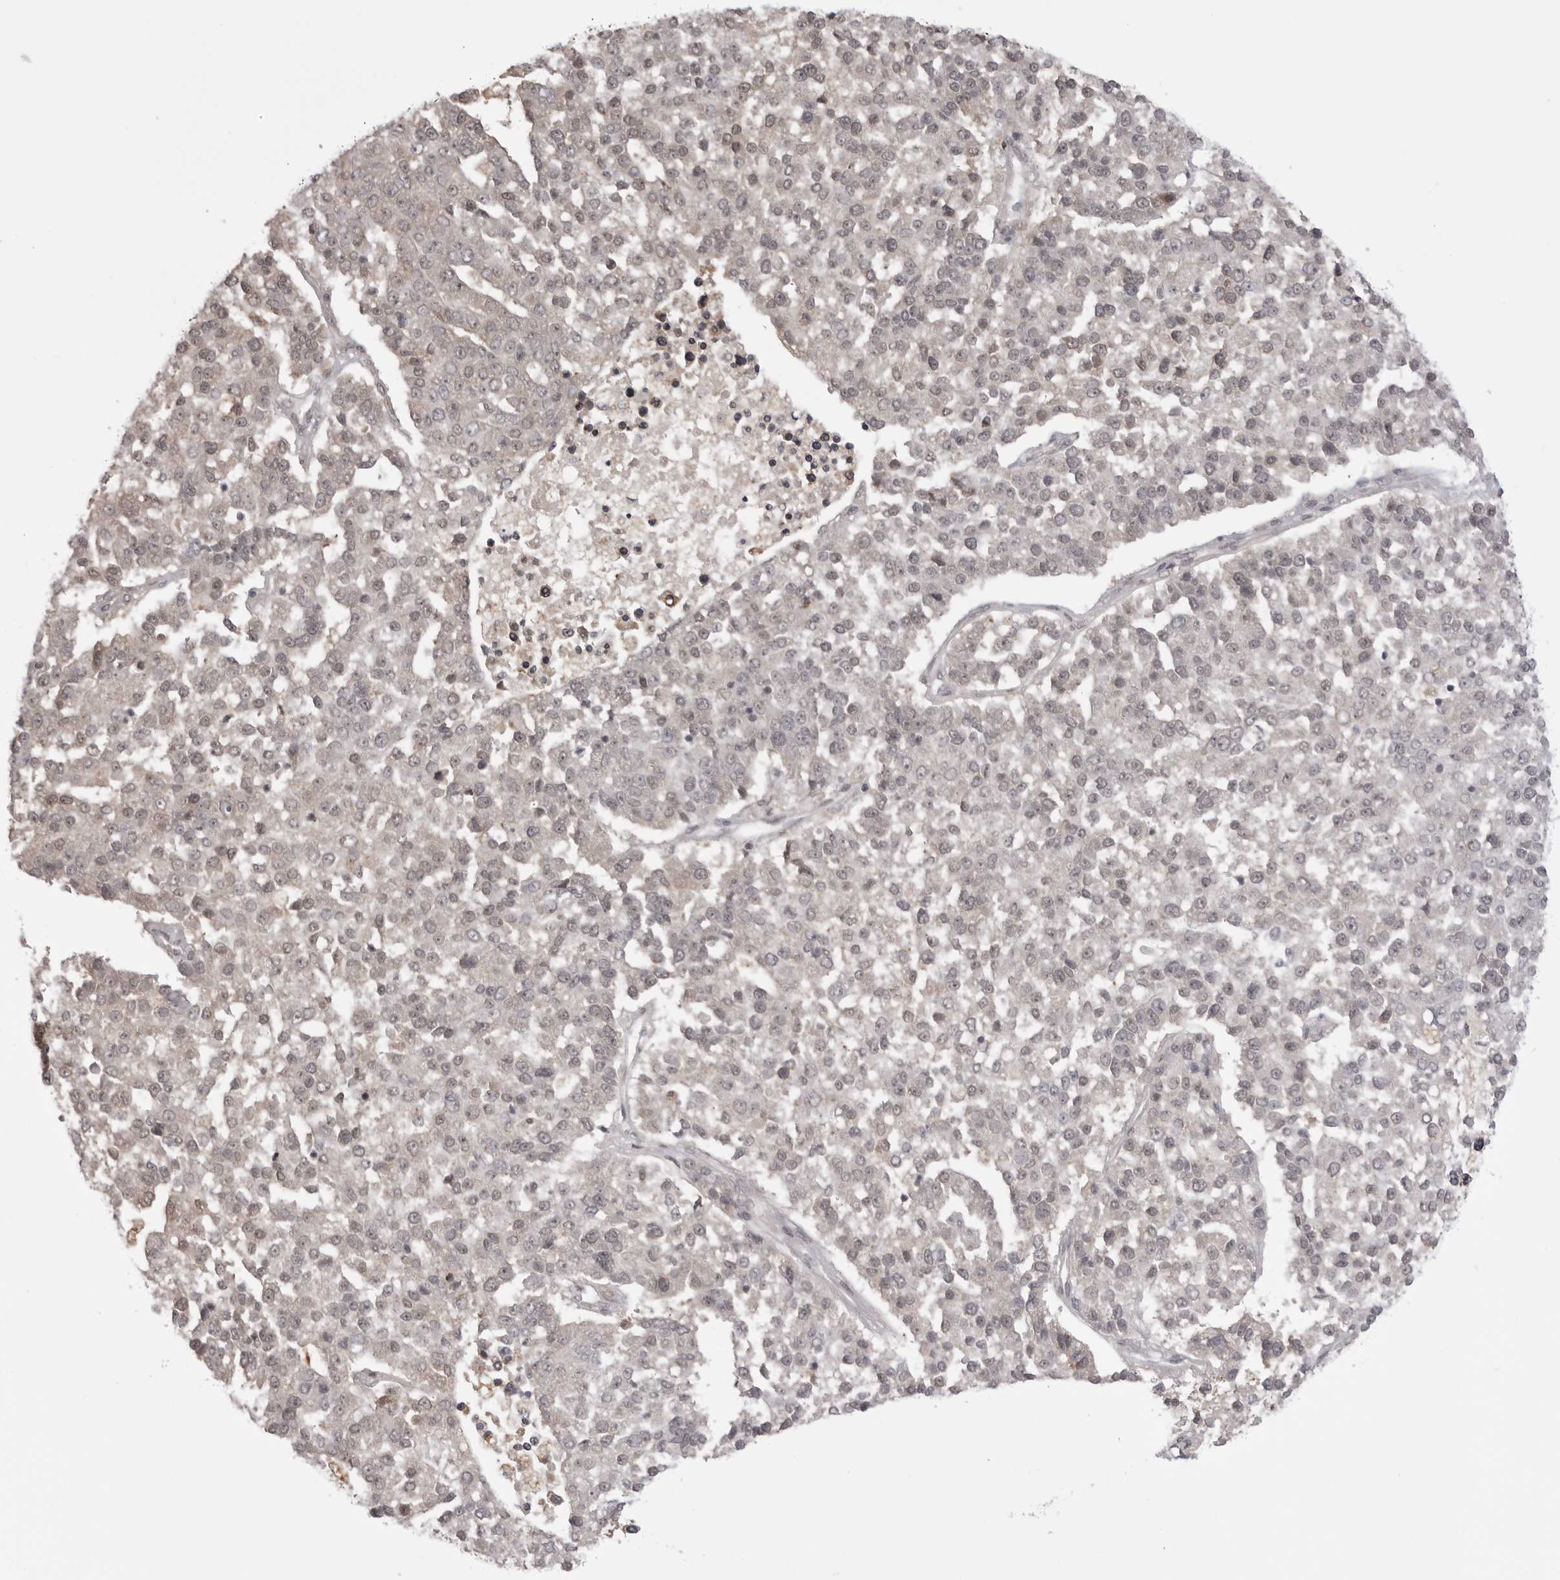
{"staining": {"intensity": "weak", "quantity": "<25%", "location": "nuclear"}, "tissue": "pancreatic cancer", "cell_type": "Tumor cells", "image_type": "cancer", "snomed": [{"axis": "morphology", "description": "Adenocarcinoma, NOS"}, {"axis": "topography", "description": "Pancreas"}], "caption": "This is an IHC micrograph of human pancreatic adenocarcinoma. There is no positivity in tumor cells.", "gene": "PTK2B", "patient": {"sex": "female", "age": 61}}